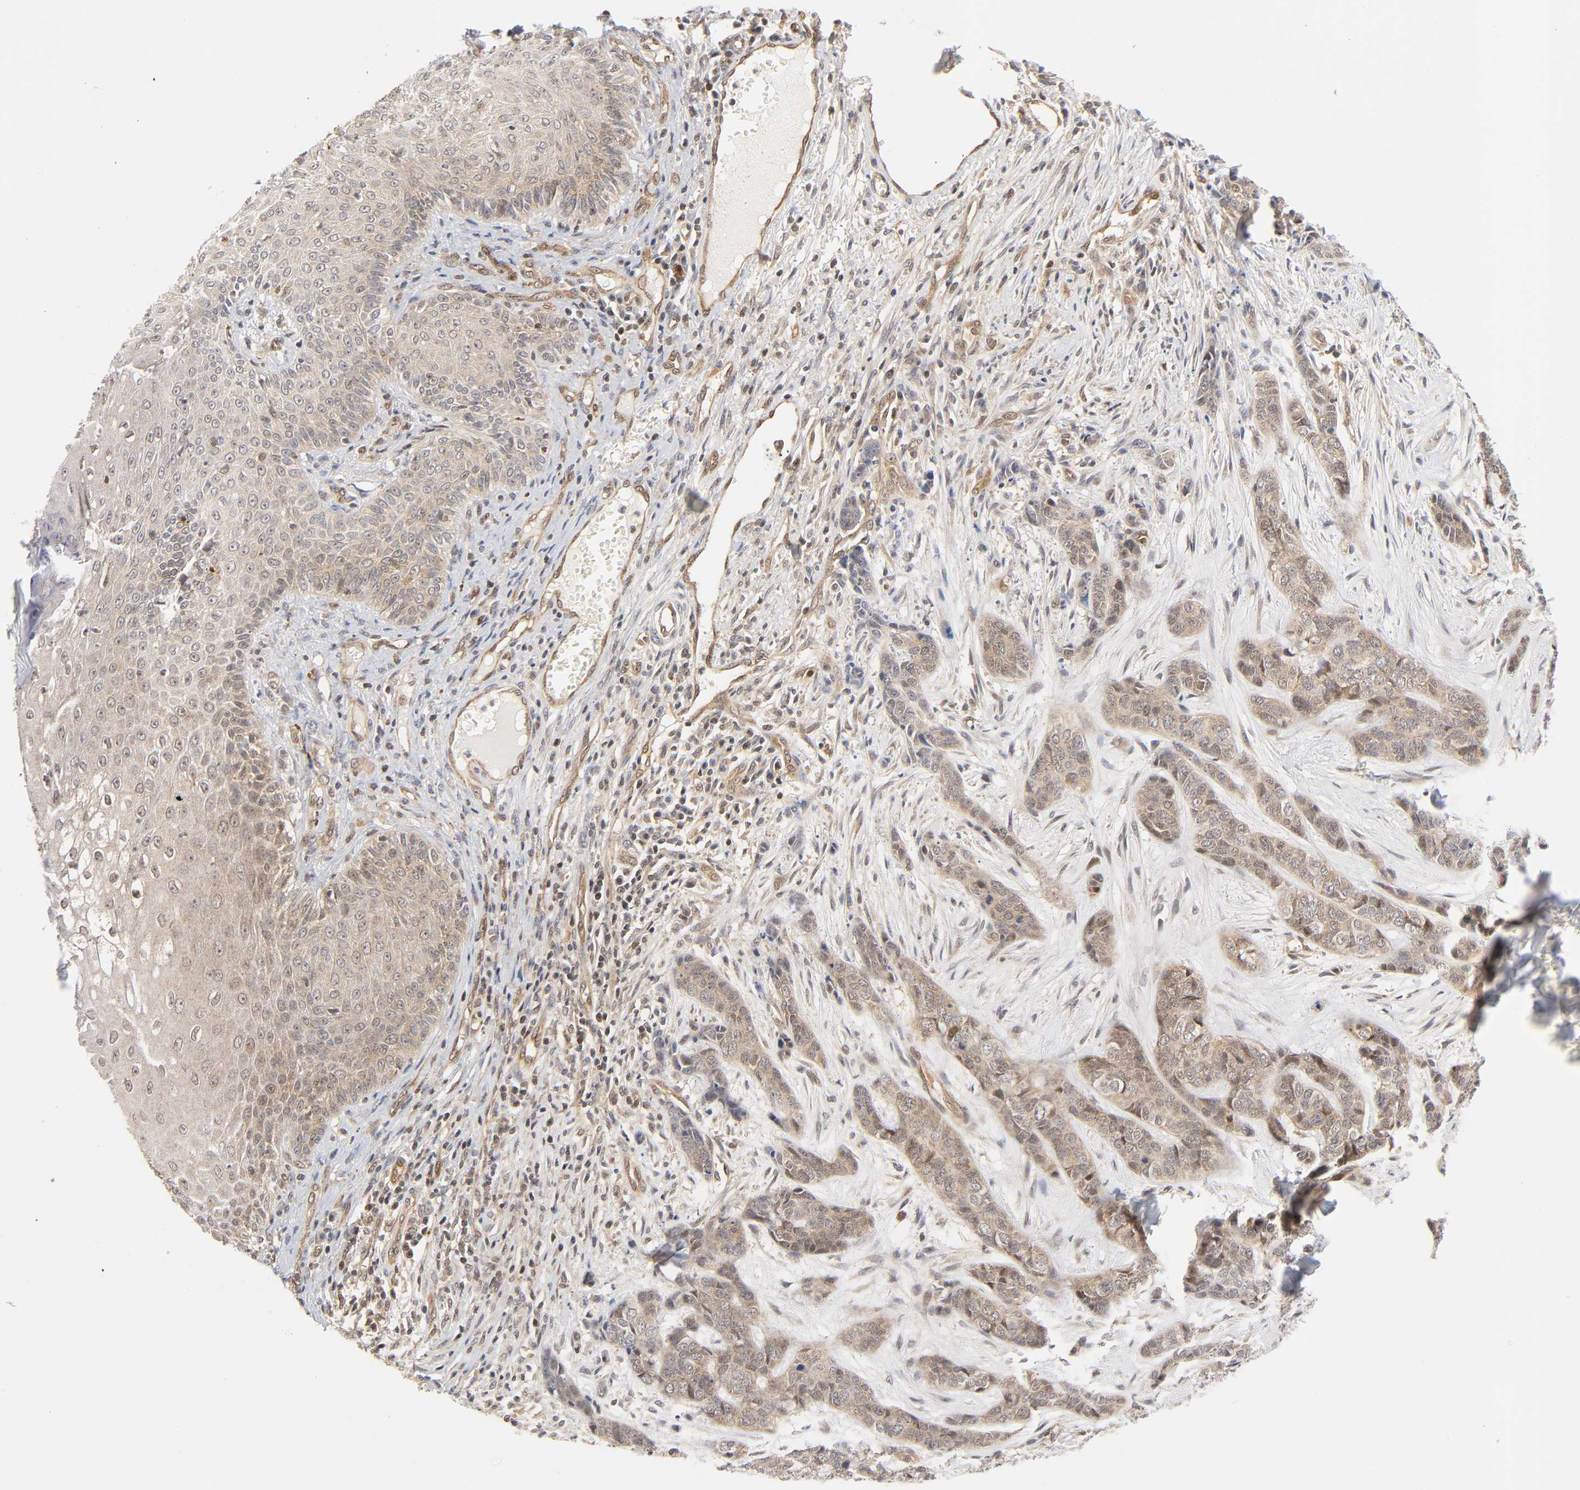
{"staining": {"intensity": "weak", "quantity": ">75%", "location": "cytoplasmic/membranous,nuclear"}, "tissue": "skin cancer", "cell_type": "Tumor cells", "image_type": "cancer", "snomed": [{"axis": "morphology", "description": "Basal cell carcinoma"}, {"axis": "topography", "description": "Skin"}], "caption": "IHC of human skin cancer (basal cell carcinoma) demonstrates low levels of weak cytoplasmic/membranous and nuclear staining in about >75% of tumor cells.", "gene": "CDC37", "patient": {"sex": "female", "age": 64}}